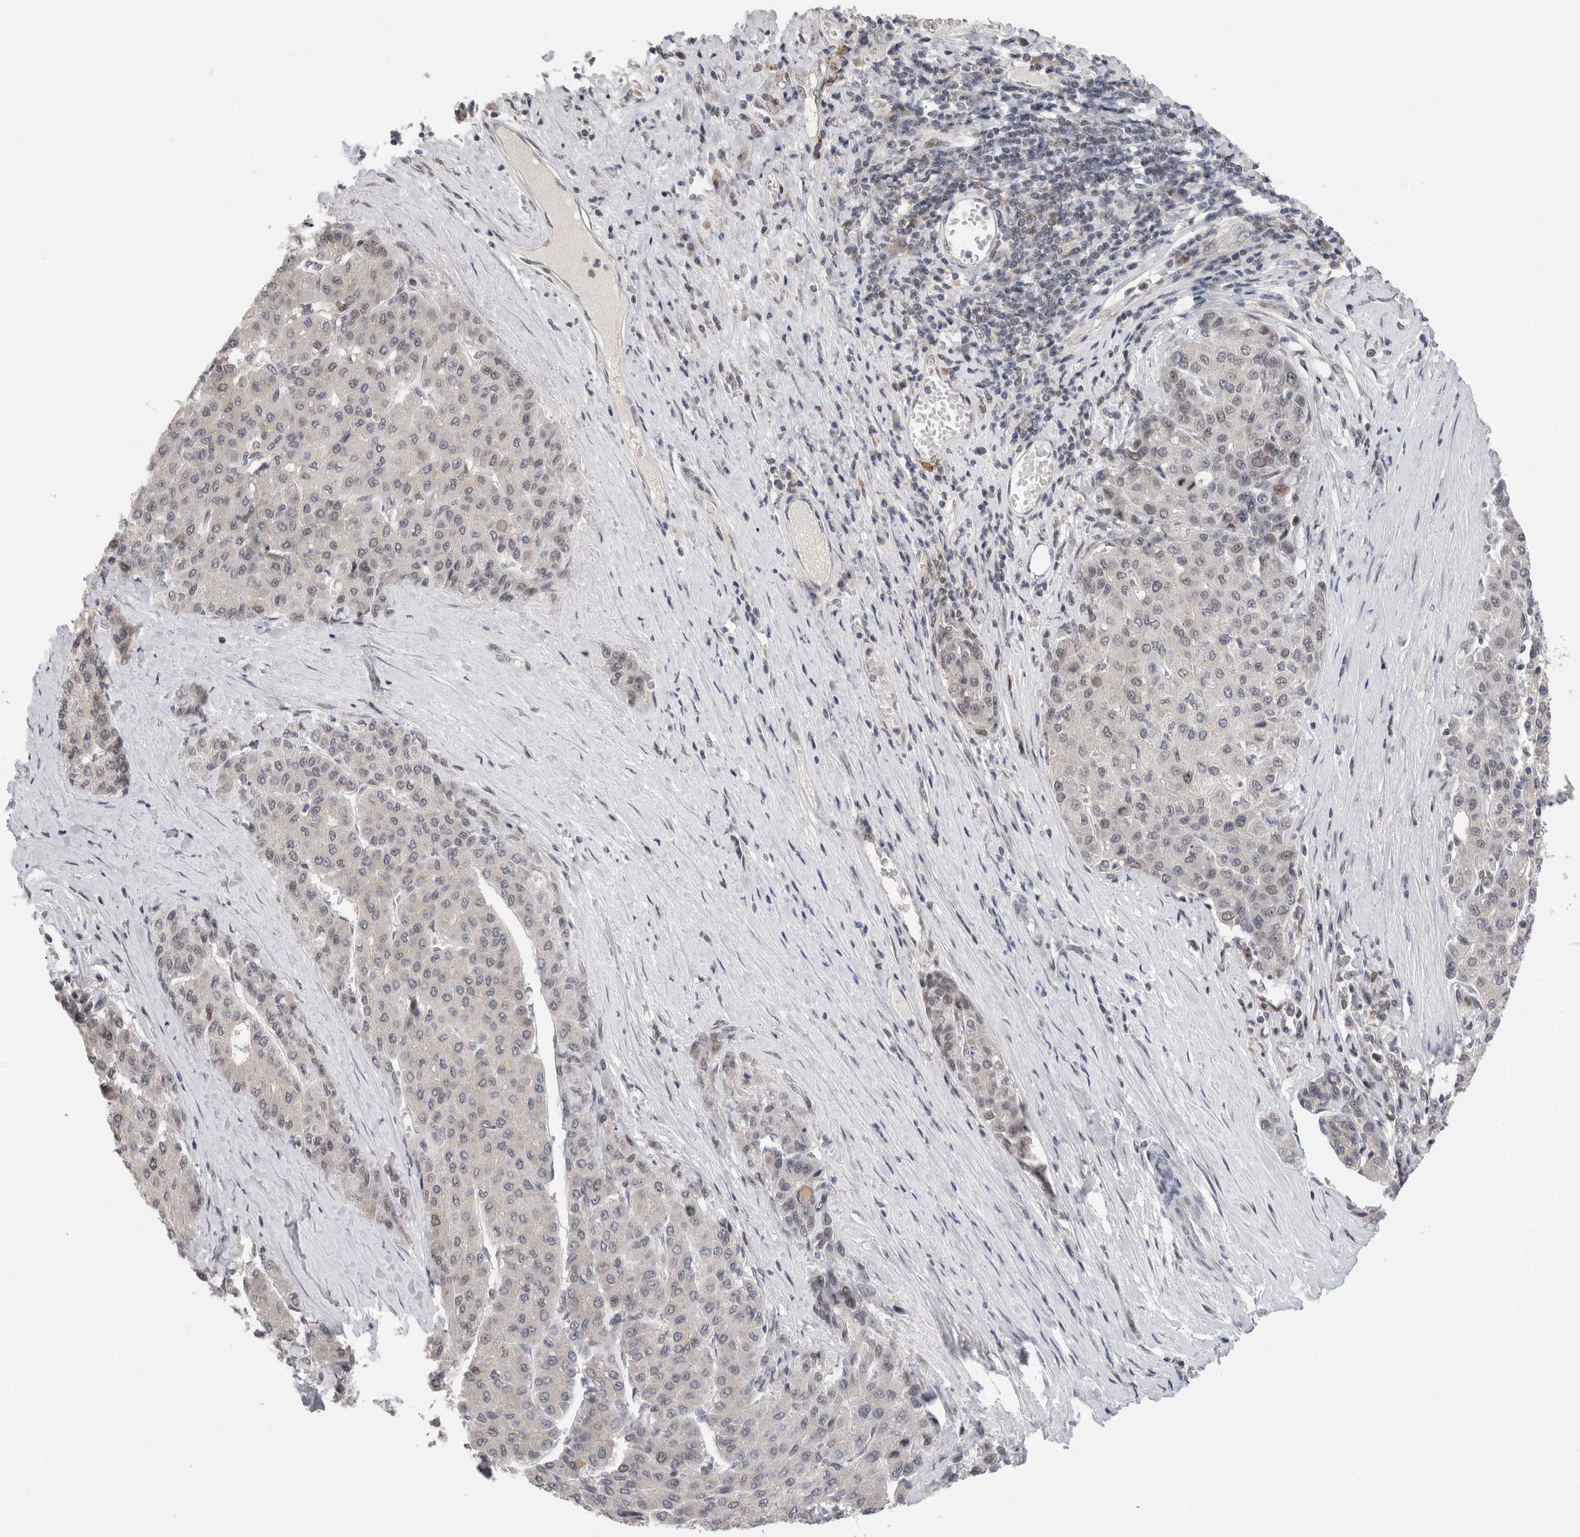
{"staining": {"intensity": "negative", "quantity": "none", "location": "none"}, "tissue": "liver cancer", "cell_type": "Tumor cells", "image_type": "cancer", "snomed": [{"axis": "morphology", "description": "Carcinoma, Hepatocellular, NOS"}, {"axis": "topography", "description": "Liver"}], "caption": "This is an IHC micrograph of human liver hepatocellular carcinoma. There is no positivity in tumor cells.", "gene": "ZNF521", "patient": {"sex": "male", "age": 65}}